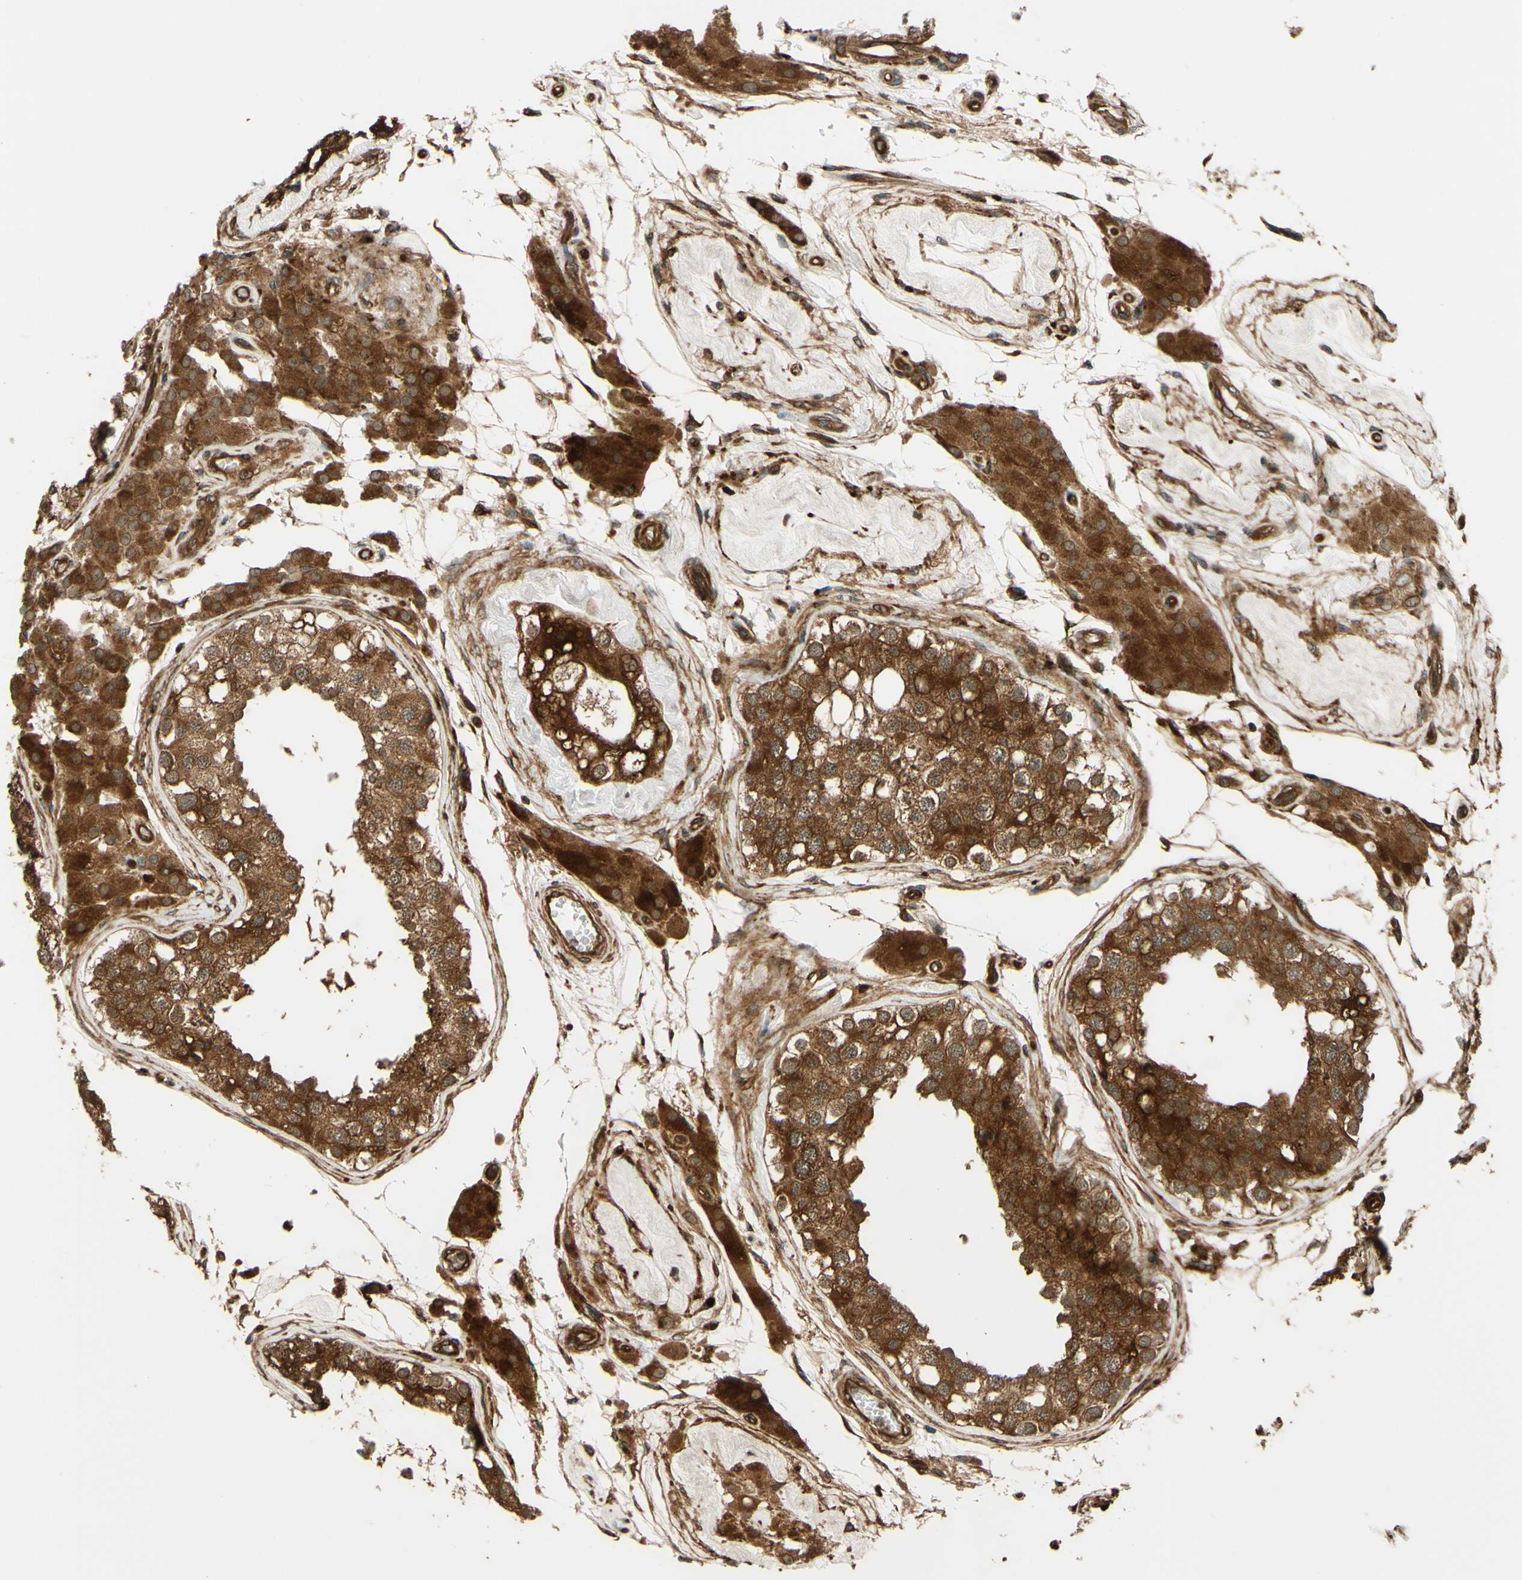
{"staining": {"intensity": "moderate", "quantity": ">75%", "location": "cytoplasmic/membranous"}, "tissue": "testis", "cell_type": "Cells in seminiferous ducts", "image_type": "normal", "snomed": [{"axis": "morphology", "description": "Normal tissue, NOS"}, {"axis": "topography", "description": "Testis"}], "caption": "Moderate cytoplasmic/membranous staining is identified in approximately >75% of cells in seminiferous ducts in unremarkable testis. (Brightfield microscopy of DAB IHC at high magnification).", "gene": "RNF19A", "patient": {"sex": "male", "age": 68}}